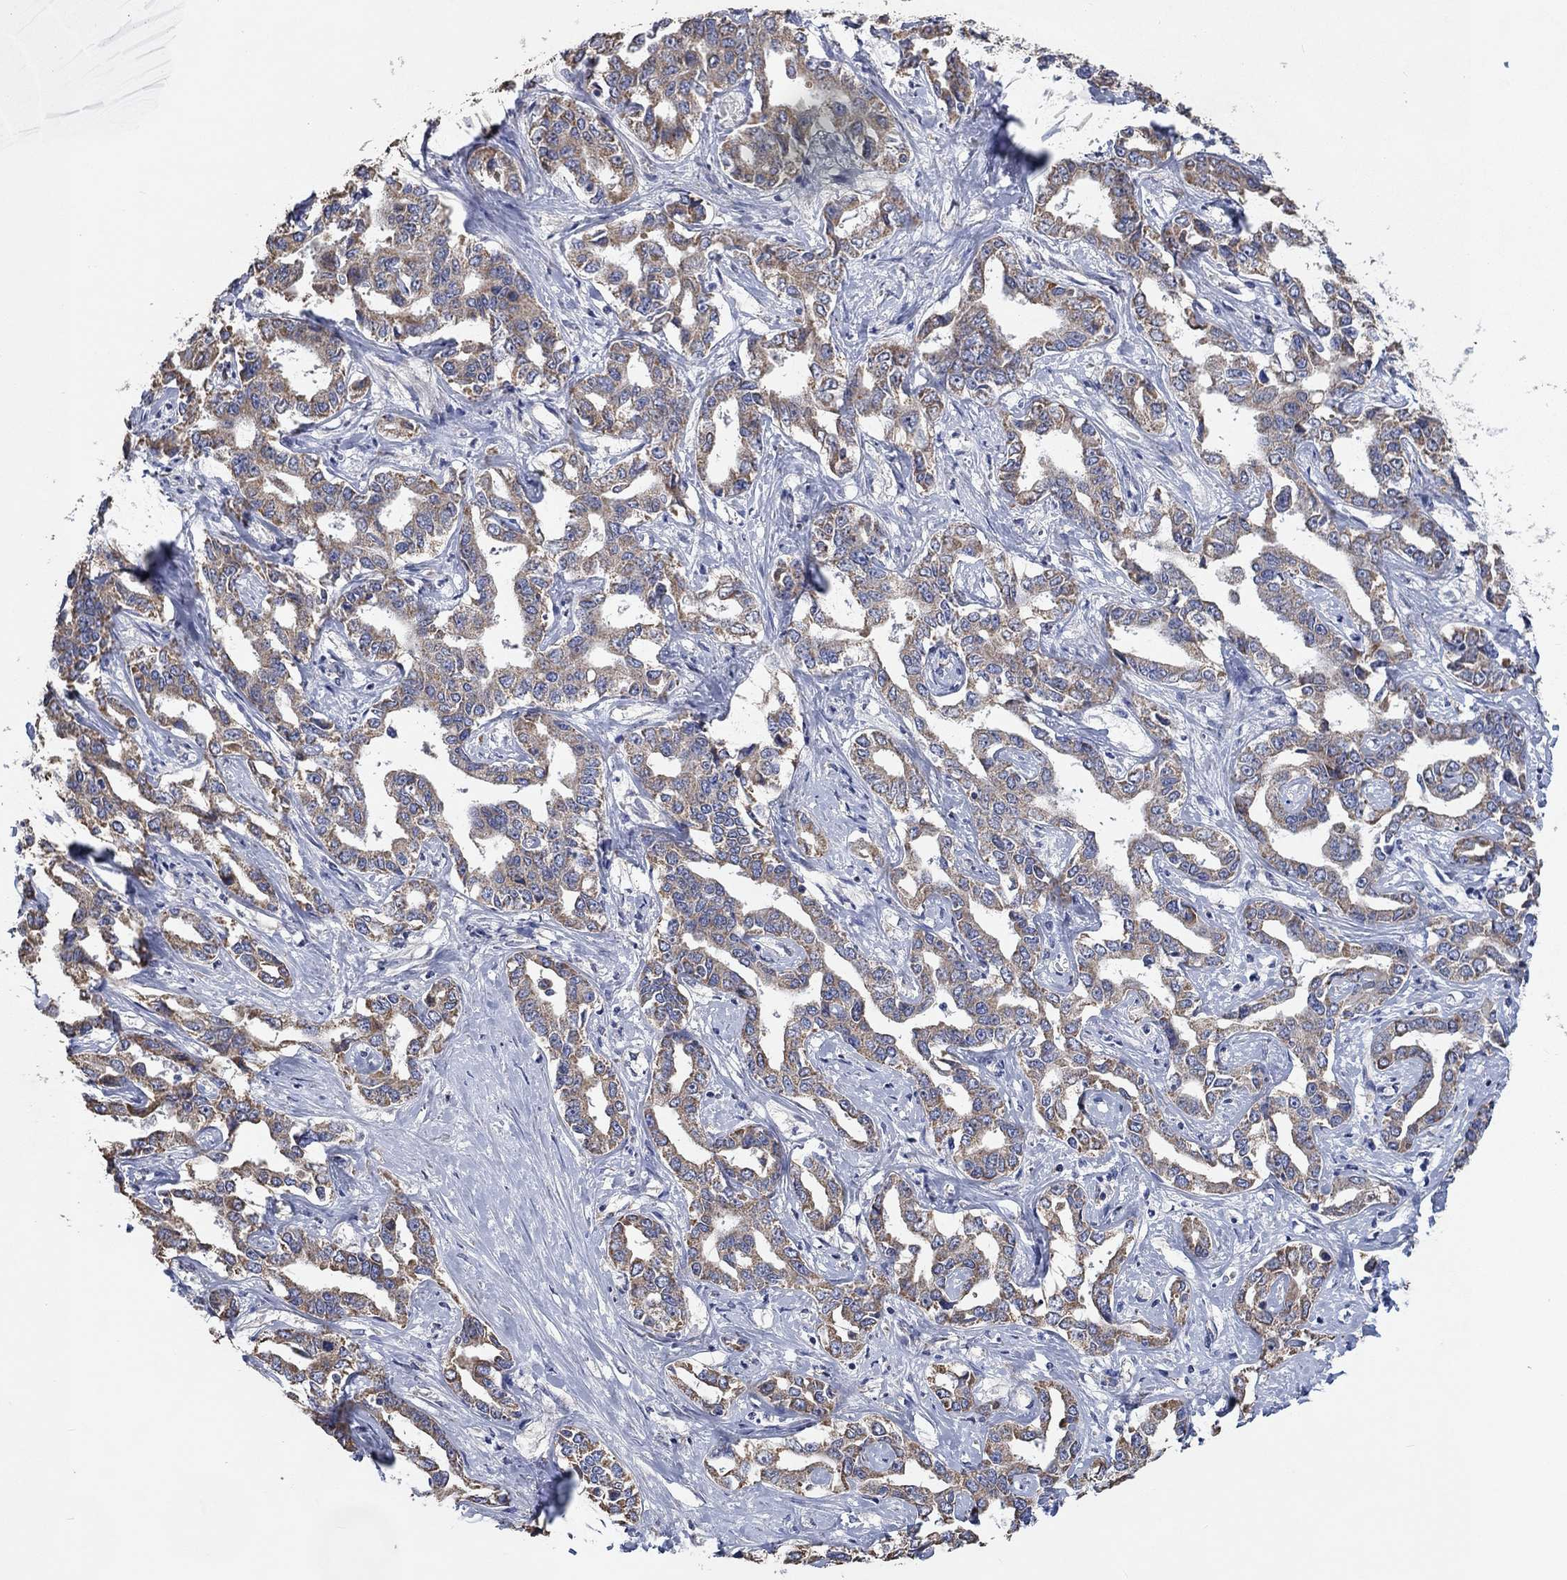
{"staining": {"intensity": "weak", "quantity": ">75%", "location": "cytoplasmic/membranous"}, "tissue": "liver cancer", "cell_type": "Tumor cells", "image_type": "cancer", "snomed": [{"axis": "morphology", "description": "Cholangiocarcinoma"}, {"axis": "topography", "description": "Liver"}], "caption": "Approximately >75% of tumor cells in liver cancer display weak cytoplasmic/membranous protein staining as visualized by brown immunohistochemical staining.", "gene": "UGT8", "patient": {"sex": "male", "age": 59}}